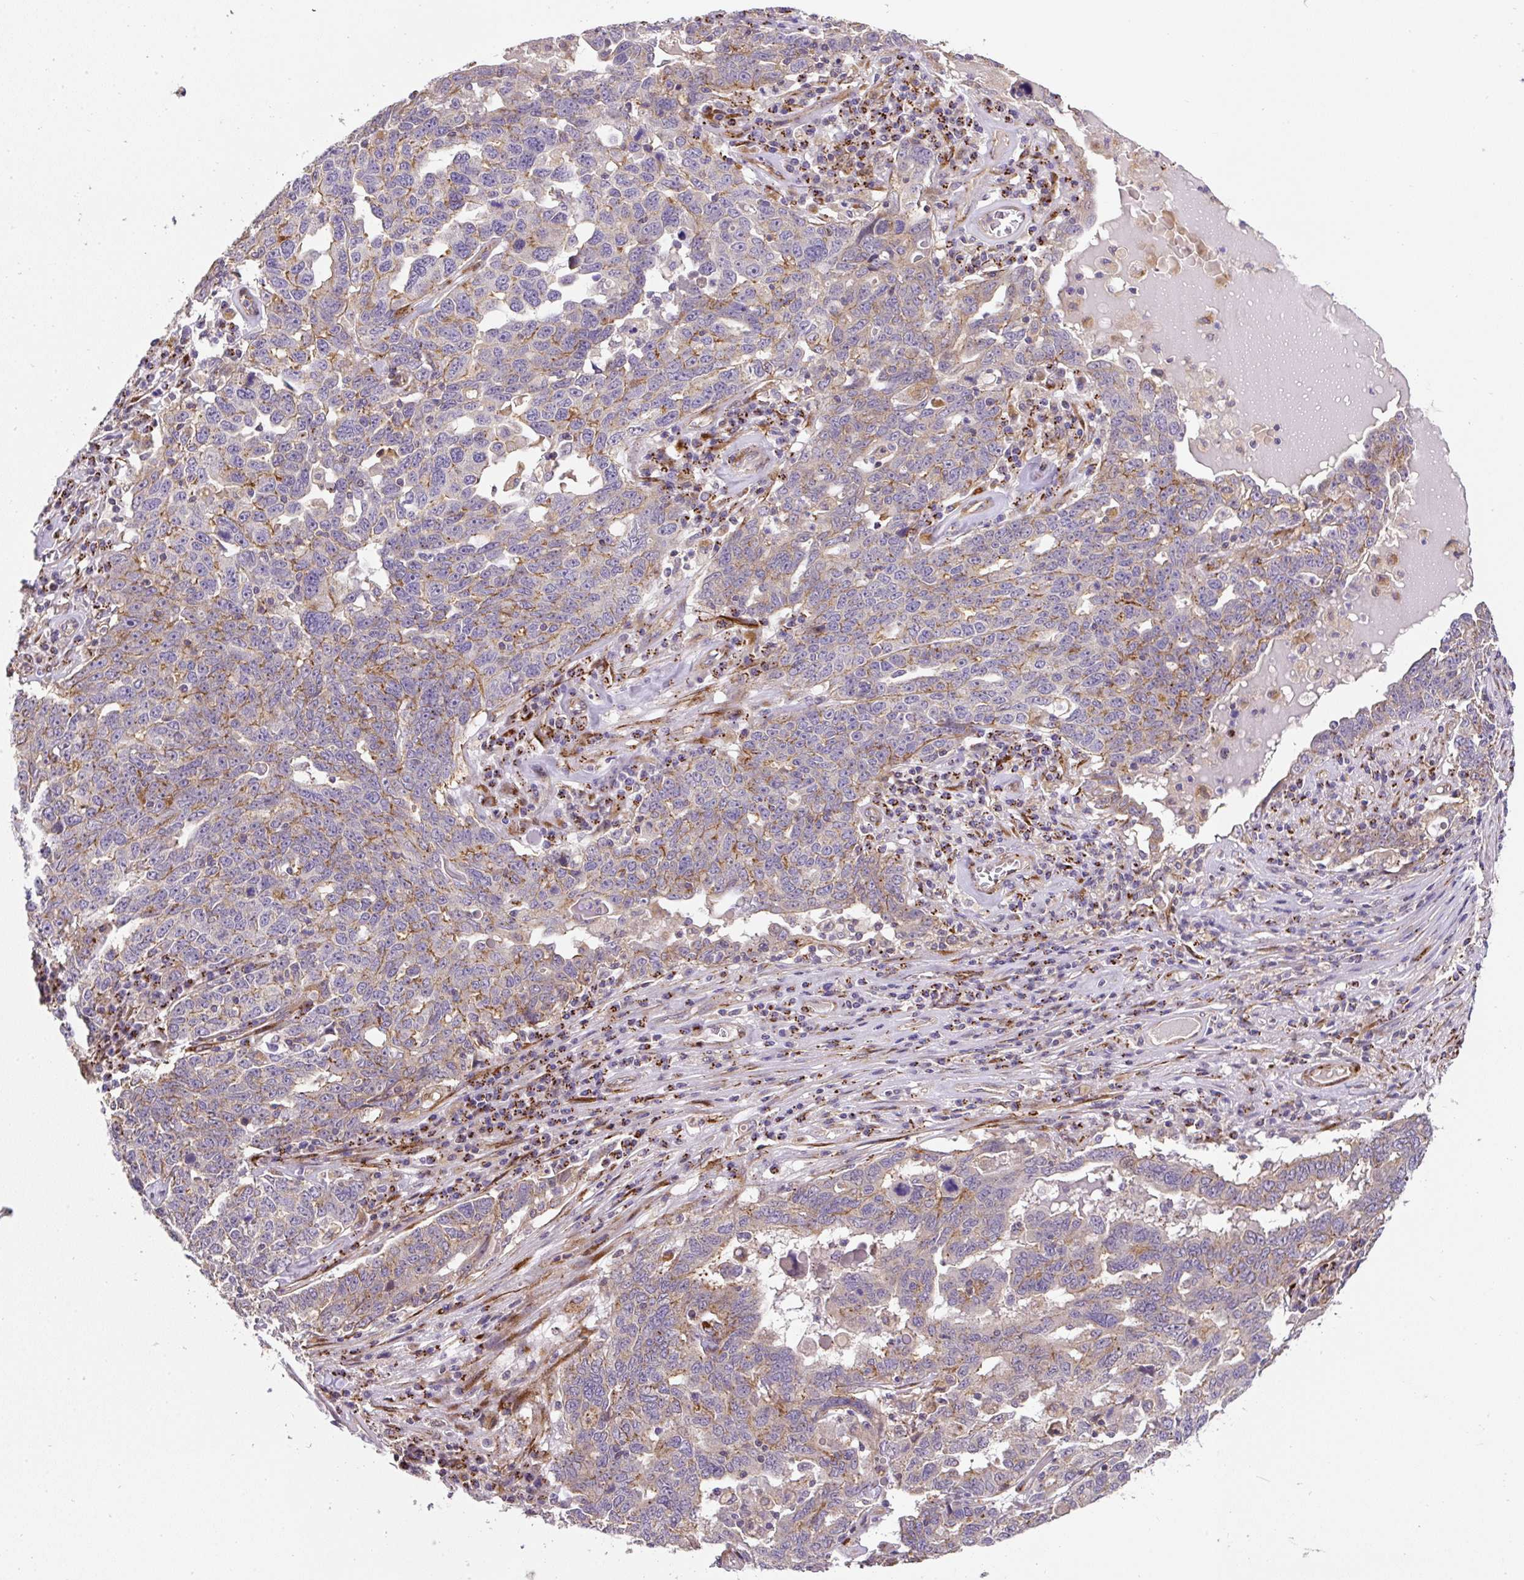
{"staining": {"intensity": "moderate", "quantity": "<25%", "location": "cytoplasmic/membranous"}, "tissue": "ovarian cancer", "cell_type": "Tumor cells", "image_type": "cancer", "snomed": [{"axis": "morphology", "description": "Carcinoma, endometroid"}, {"axis": "topography", "description": "Ovary"}], "caption": "Tumor cells reveal moderate cytoplasmic/membranous positivity in about <25% of cells in ovarian endometroid carcinoma.", "gene": "RNF170", "patient": {"sex": "female", "age": 62}}